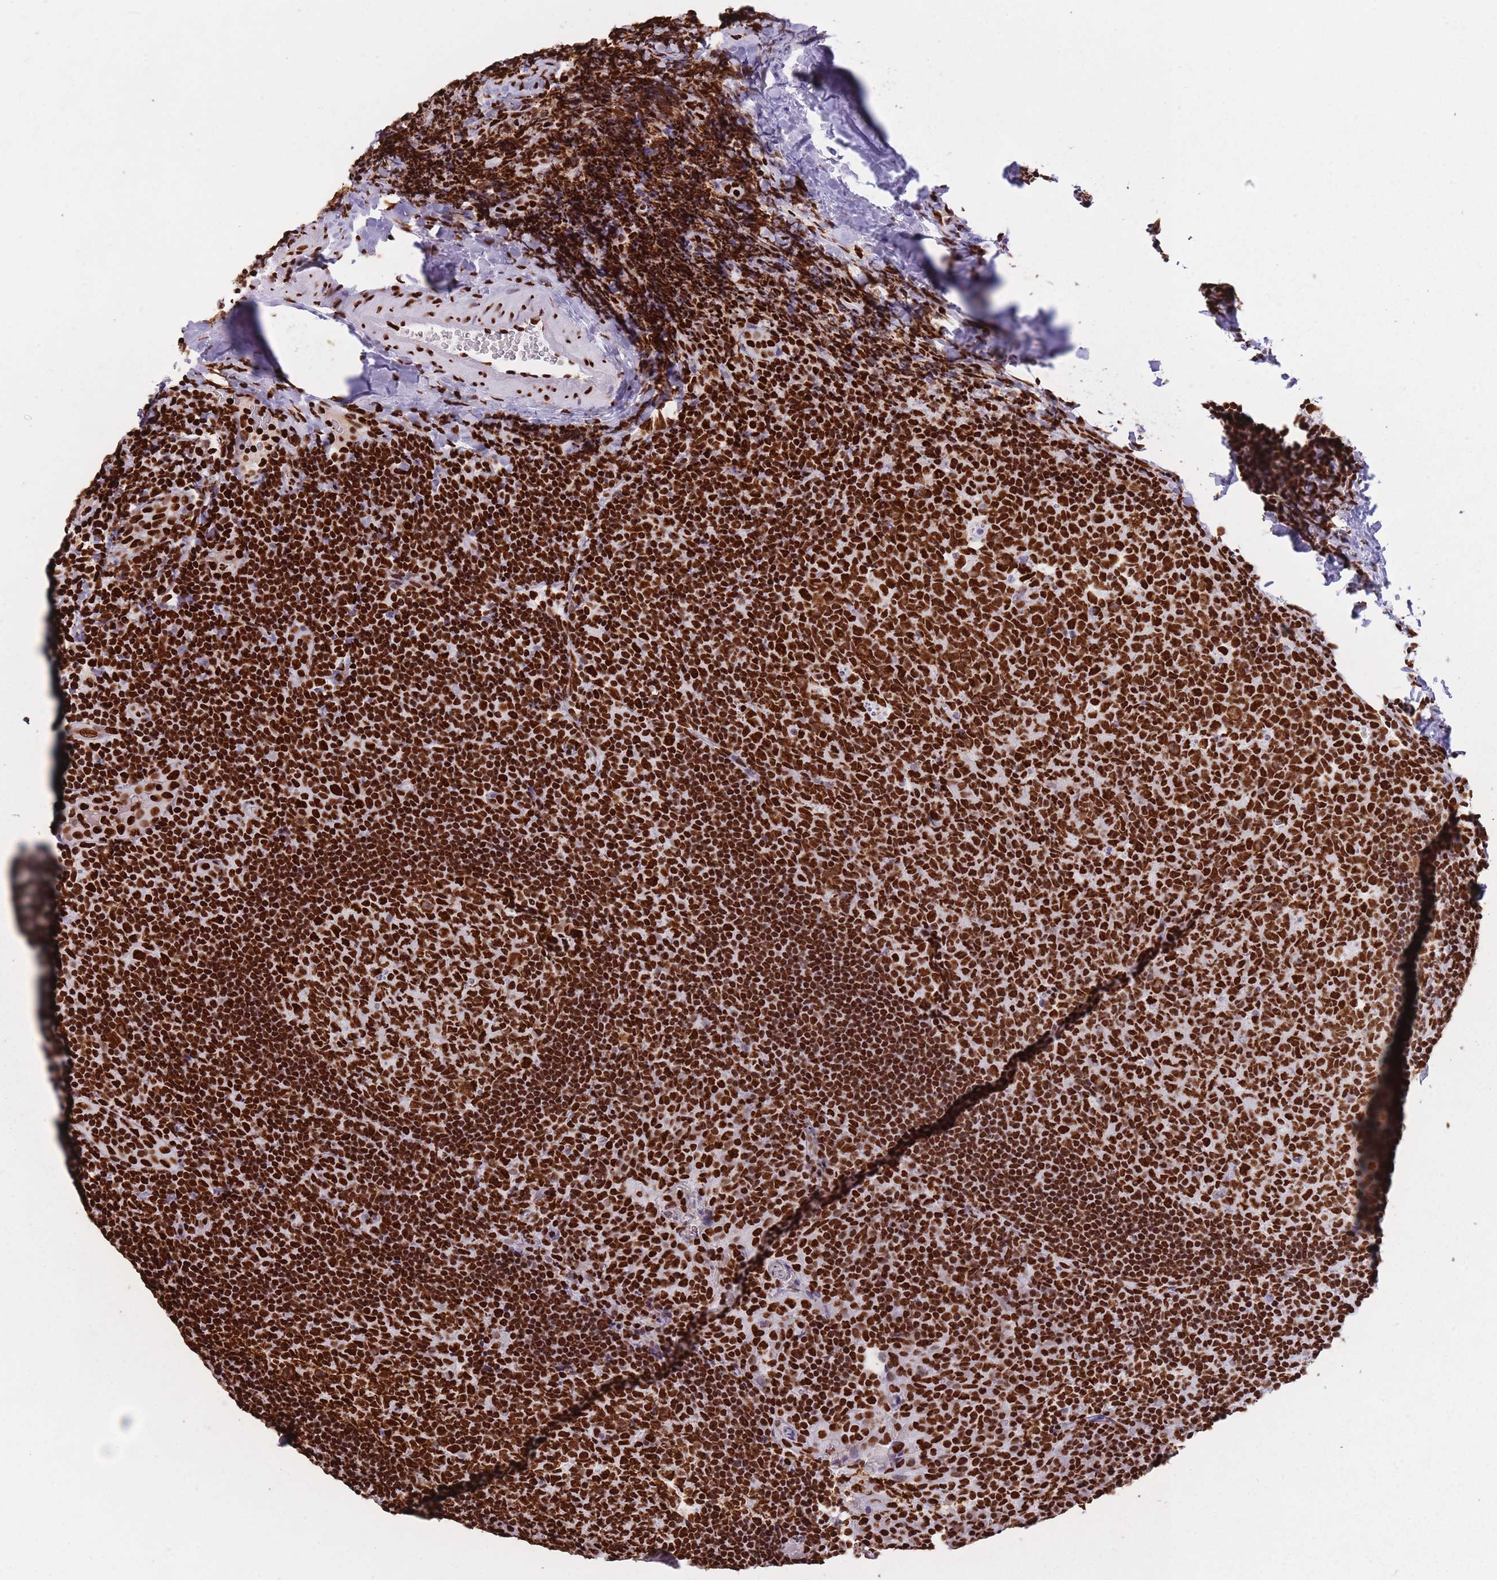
{"staining": {"intensity": "strong", "quantity": ">75%", "location": "nuclear"}, "tissue": "tonsil", "cell_type": "Germinal center cells", "image_type": "normal", "snomed": [{"axis": "morphology", "description": "Normal tissue, NOS"}, {"axis": "topography", "description": "Tonsil"}], "caption": "Germinal center cells show high levels of strong nuclear expression in about >75% of cells in unremarkable human tonsil.", "gene": "HNRNPUL1", "patient": {"sex": "male", "age": 17}}